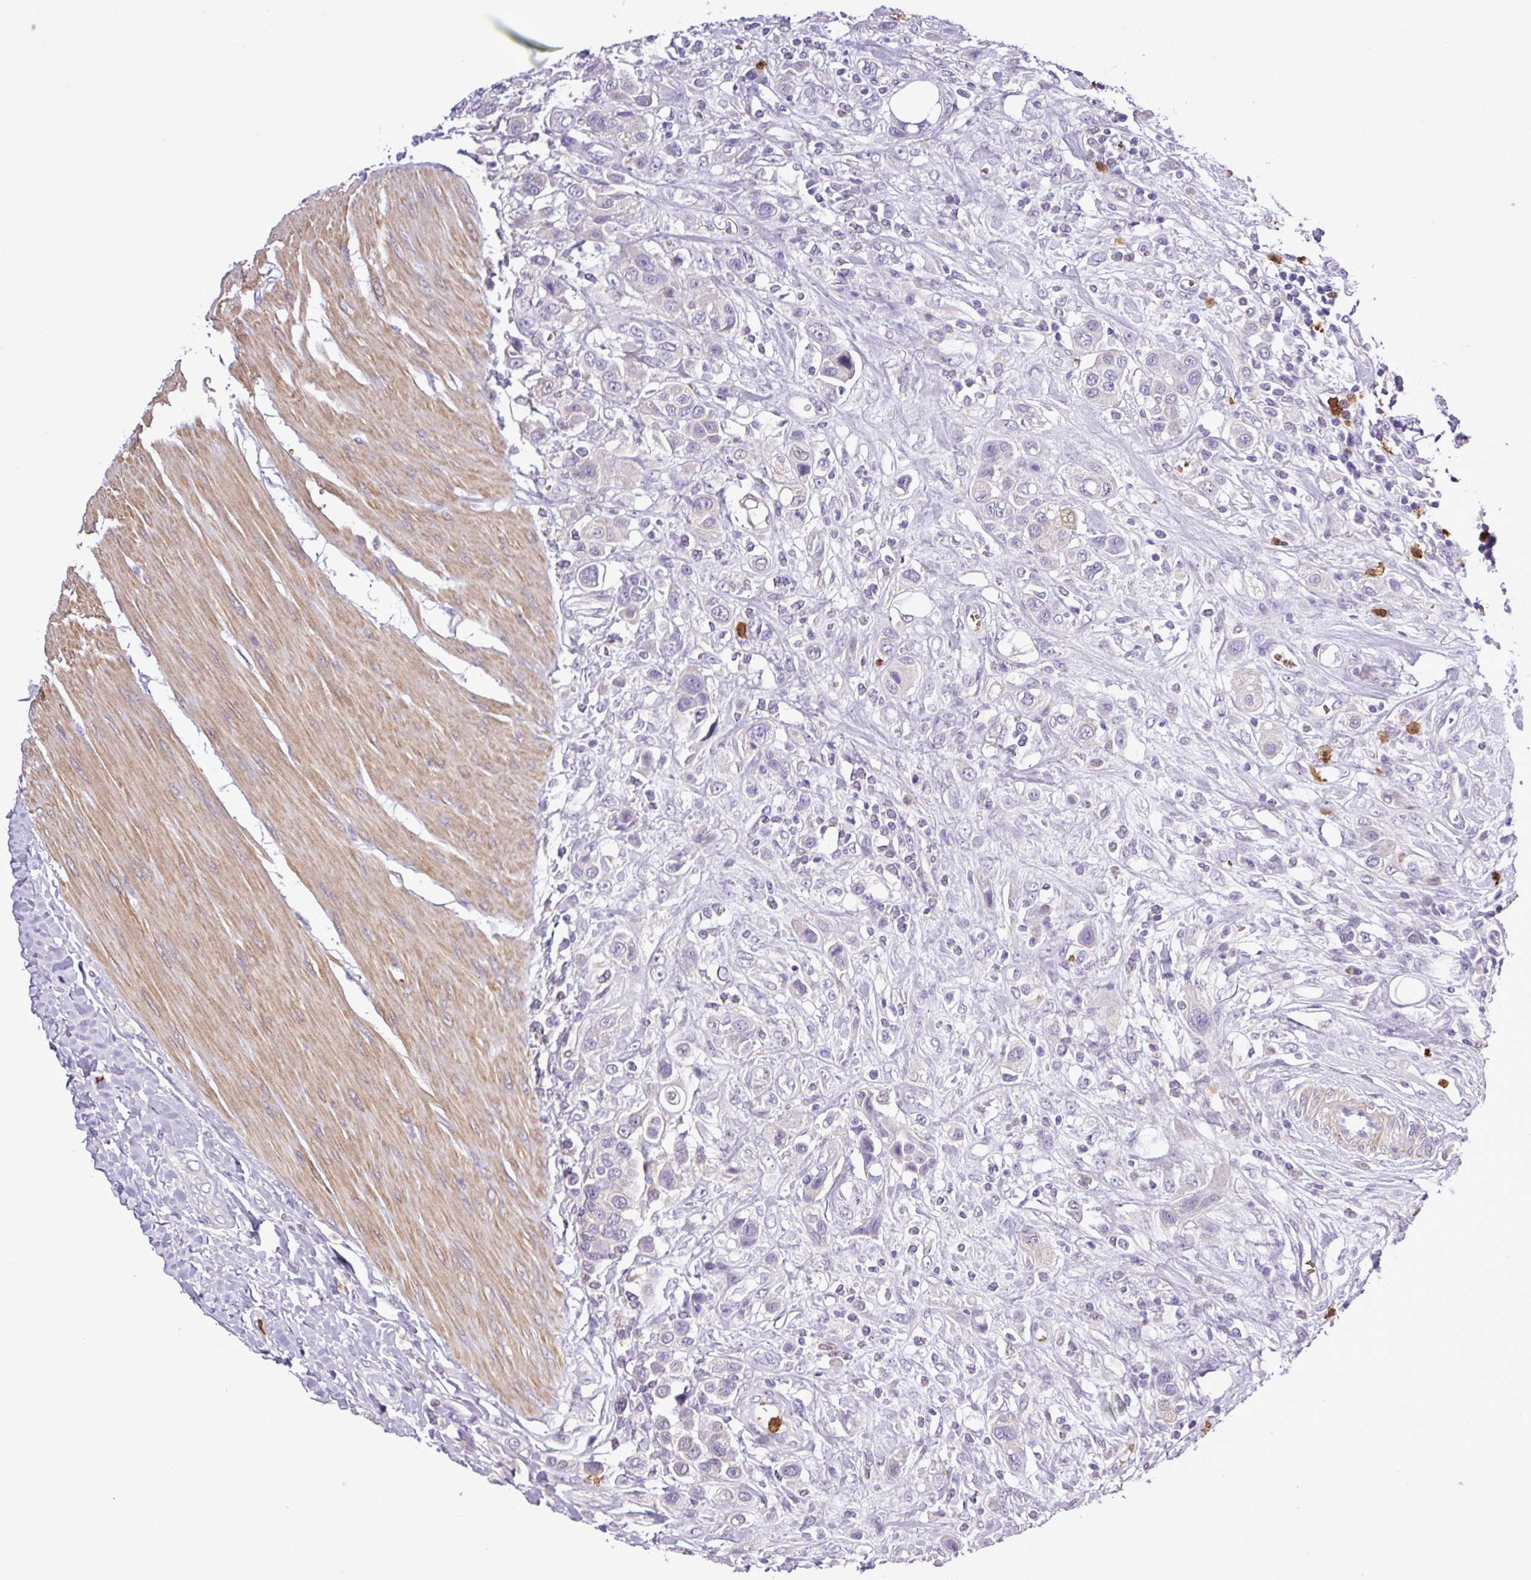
{"staining": {"intensity": "negative", "quantity": "none", "location": "none"}, "tissue": "urothelial cancer", "cell_type": "Tumor cells", "image_type": "cancer", "snomed": [{"axis": "morphology", "description": "Urothelial carcinoma, High grade"}, {"axis": "topography", "description": "Urinary bladder"}], "caption": "Immunohistochemistry (IHC) of urothelial cancer shows no positivity in tumor cells.", "gene": "MGAT4B", "patient": {"sex": "male", "age": 50}}